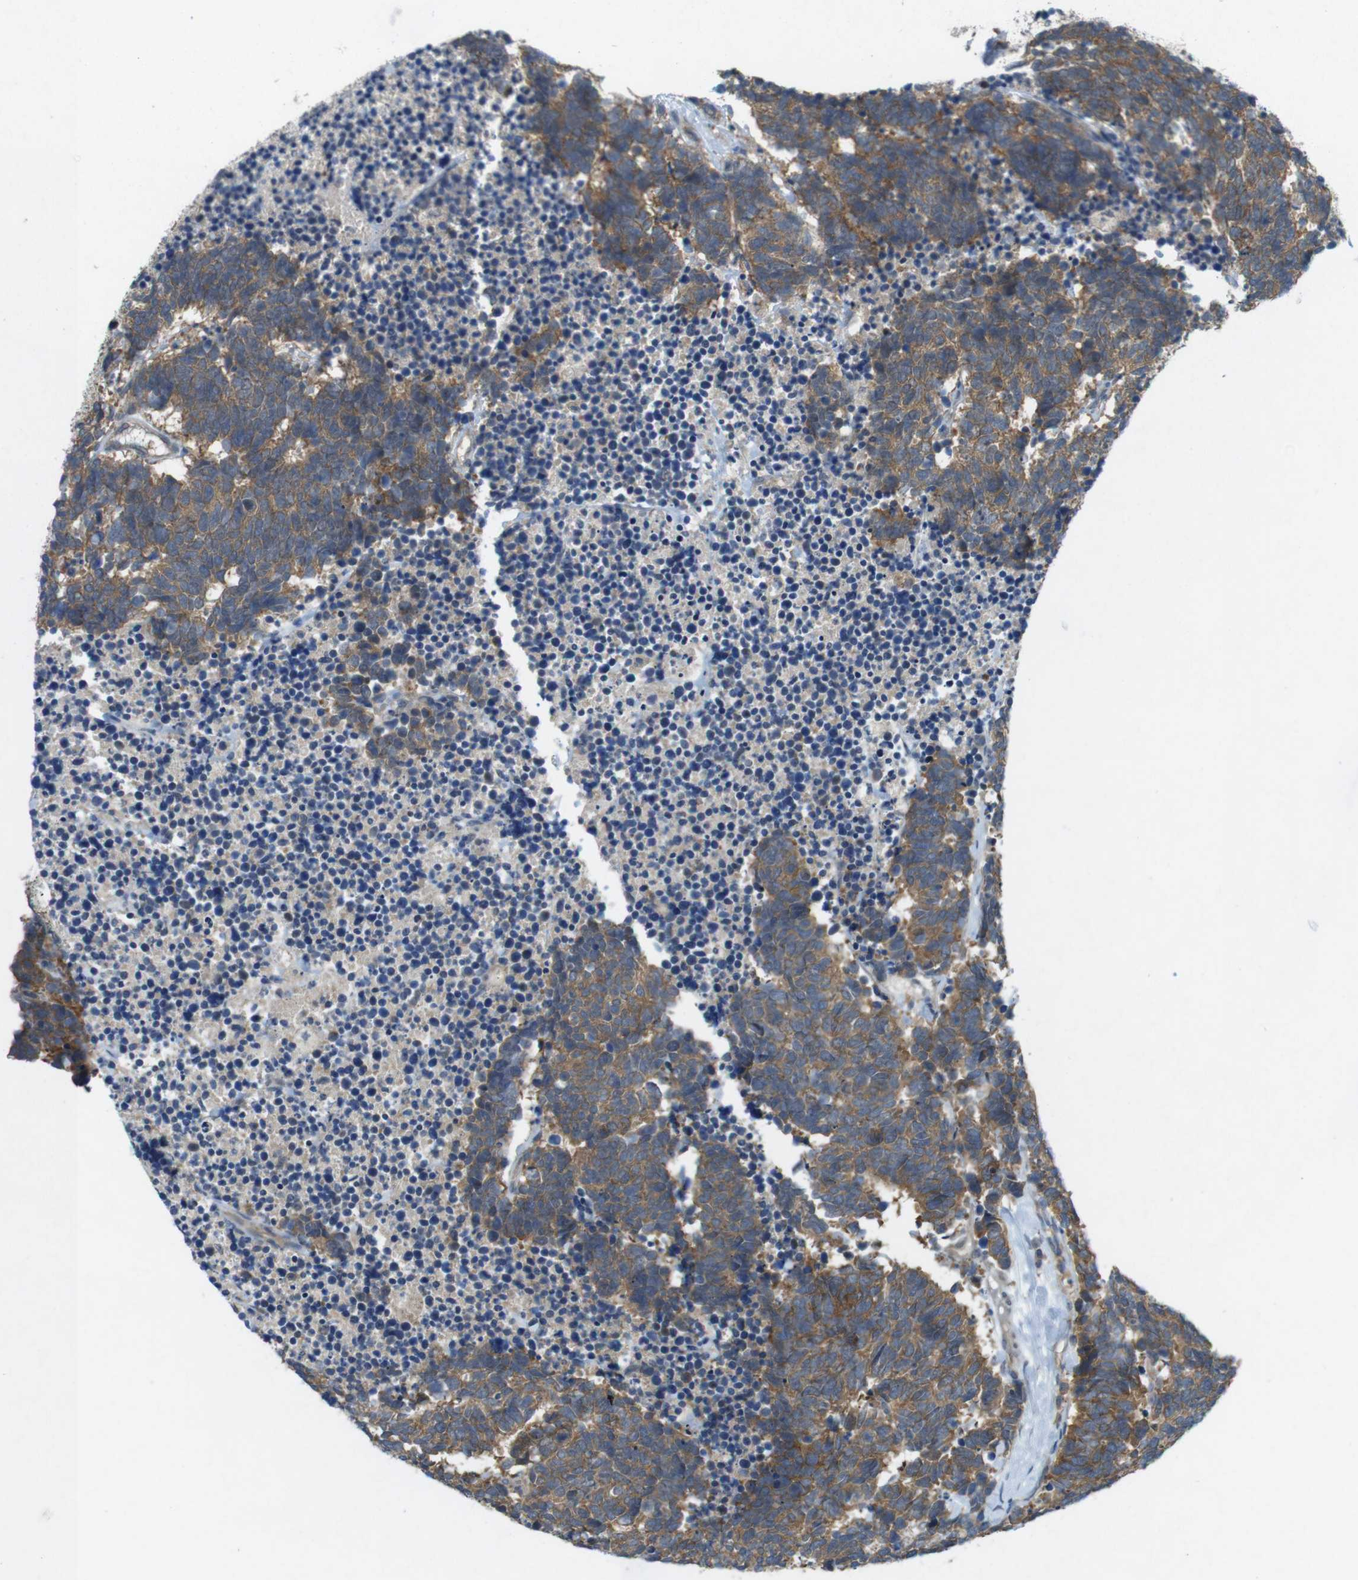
{"staining": {"intensity": "moderate", "quantity": ">75%", "location": "cytoplasmic/membranous"}, "tissue": "carcinoid", "cell_type": "Tumor cells", "image_type": "cancer", "snomed": [{"axis": "morphology", "description": "Carcinoma, NOS"}, {"axis": "morphology", "description": "Carcinoid, malignant, NOS"}, {"axis": "topography", "description": "Urinary bladder"}], "caption": "This image demonstrates IHC staining of carcinoma, with medium moderate cytoplasmic/membranous staining in approximately >75% of tumor cells.", "gene": "SUGT1", "patient": {"sex": "male", "age": 57}}